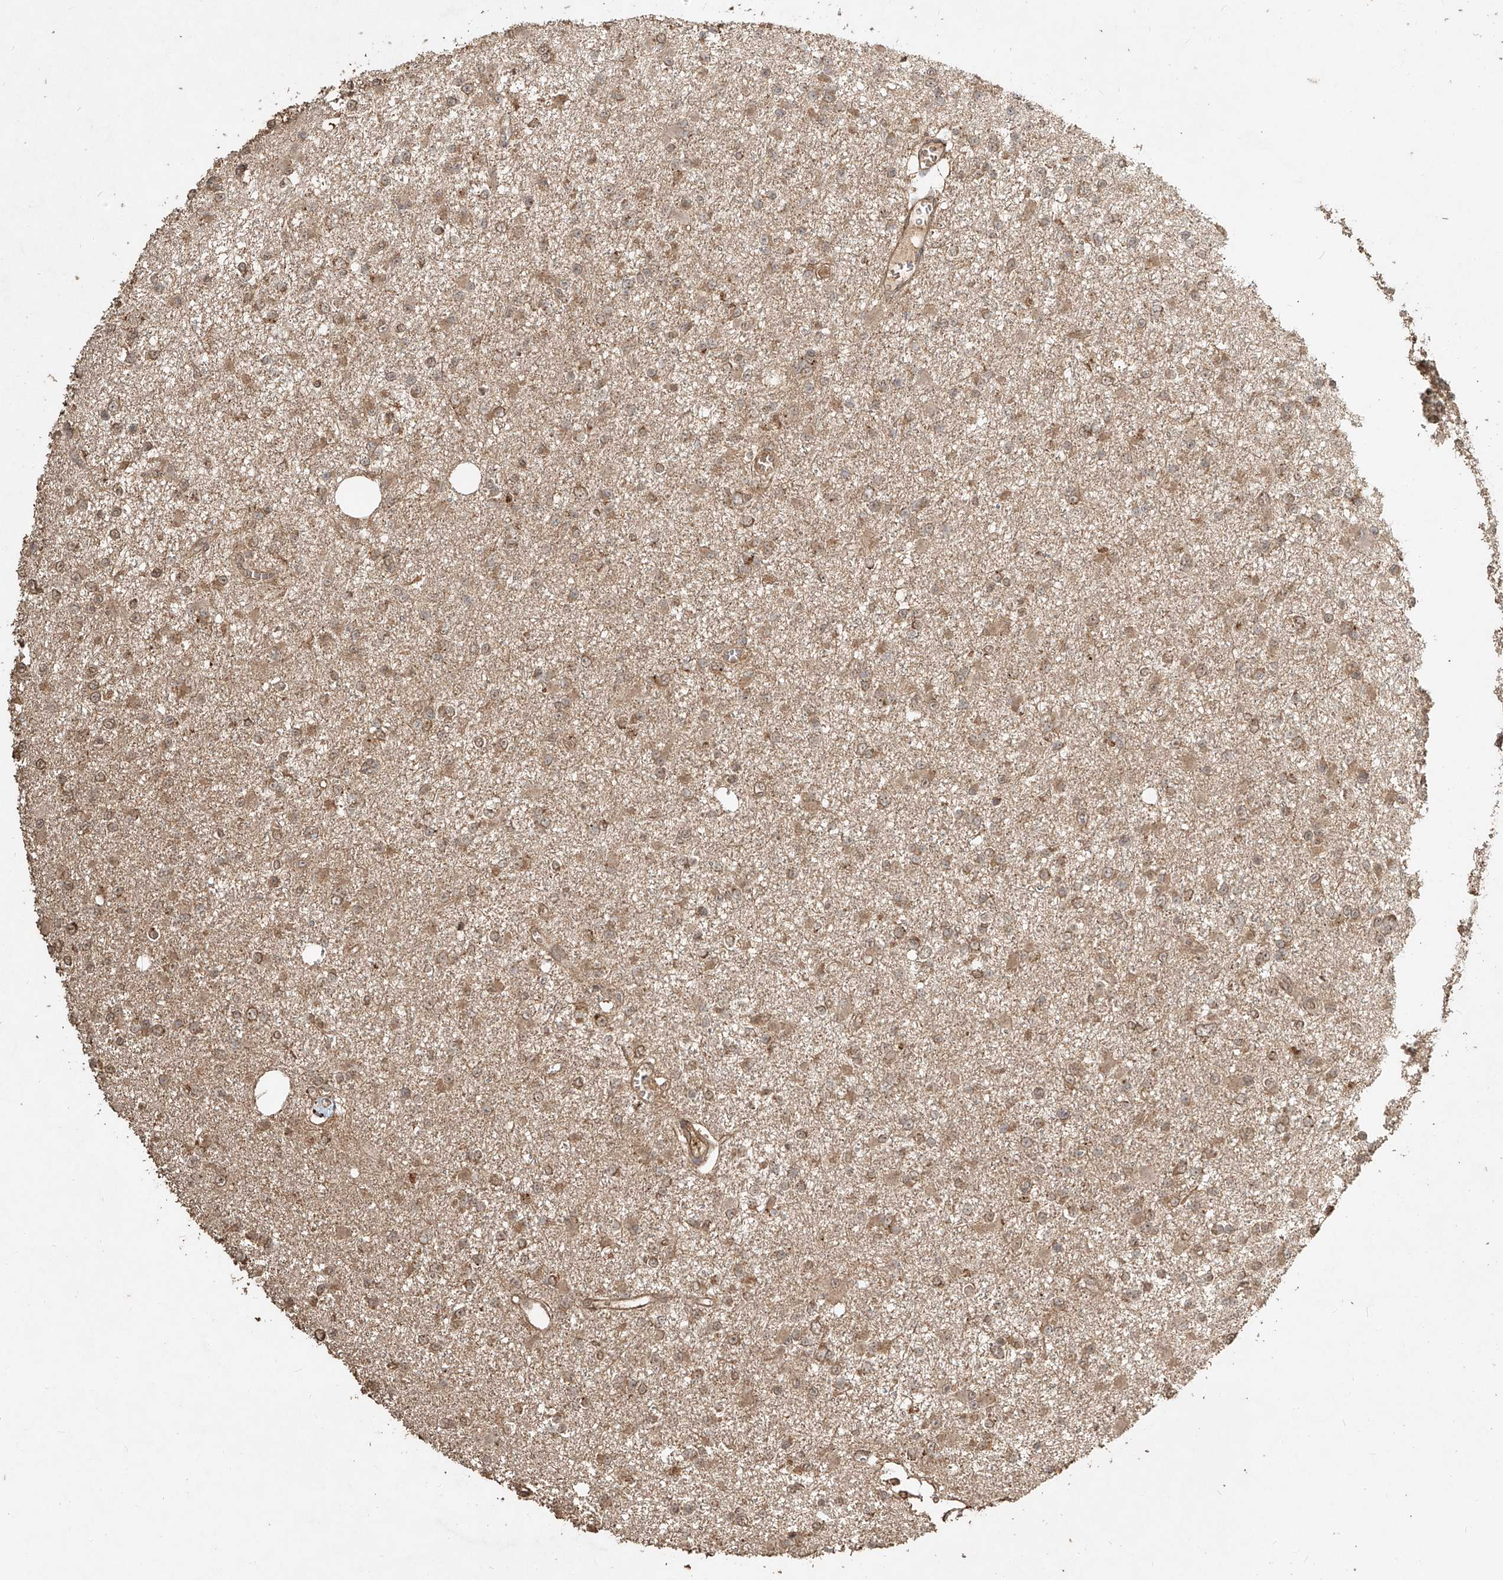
{"staining": {"intensity": "weak", "quantity": "25%-75%", "location": "cytoplasmic/membranous"}, "tissue": "glioma", "cell_type": "Tumor cells", "image_type": "cancer", "snomed": [{"axis": "morphology", "description": "Glioma, malignant, Low grade"}, {"axis": "topography", "description": "Brain"}], "caption": "A high-resolution histopathology image shows immunohistochemistry staining of glioma, which displays weak cytoplasmic/membranous expression in about 25%-75% of tumor cells.", "gene": "ZNF660", "patient": {"sex": "female", "age": 22}}